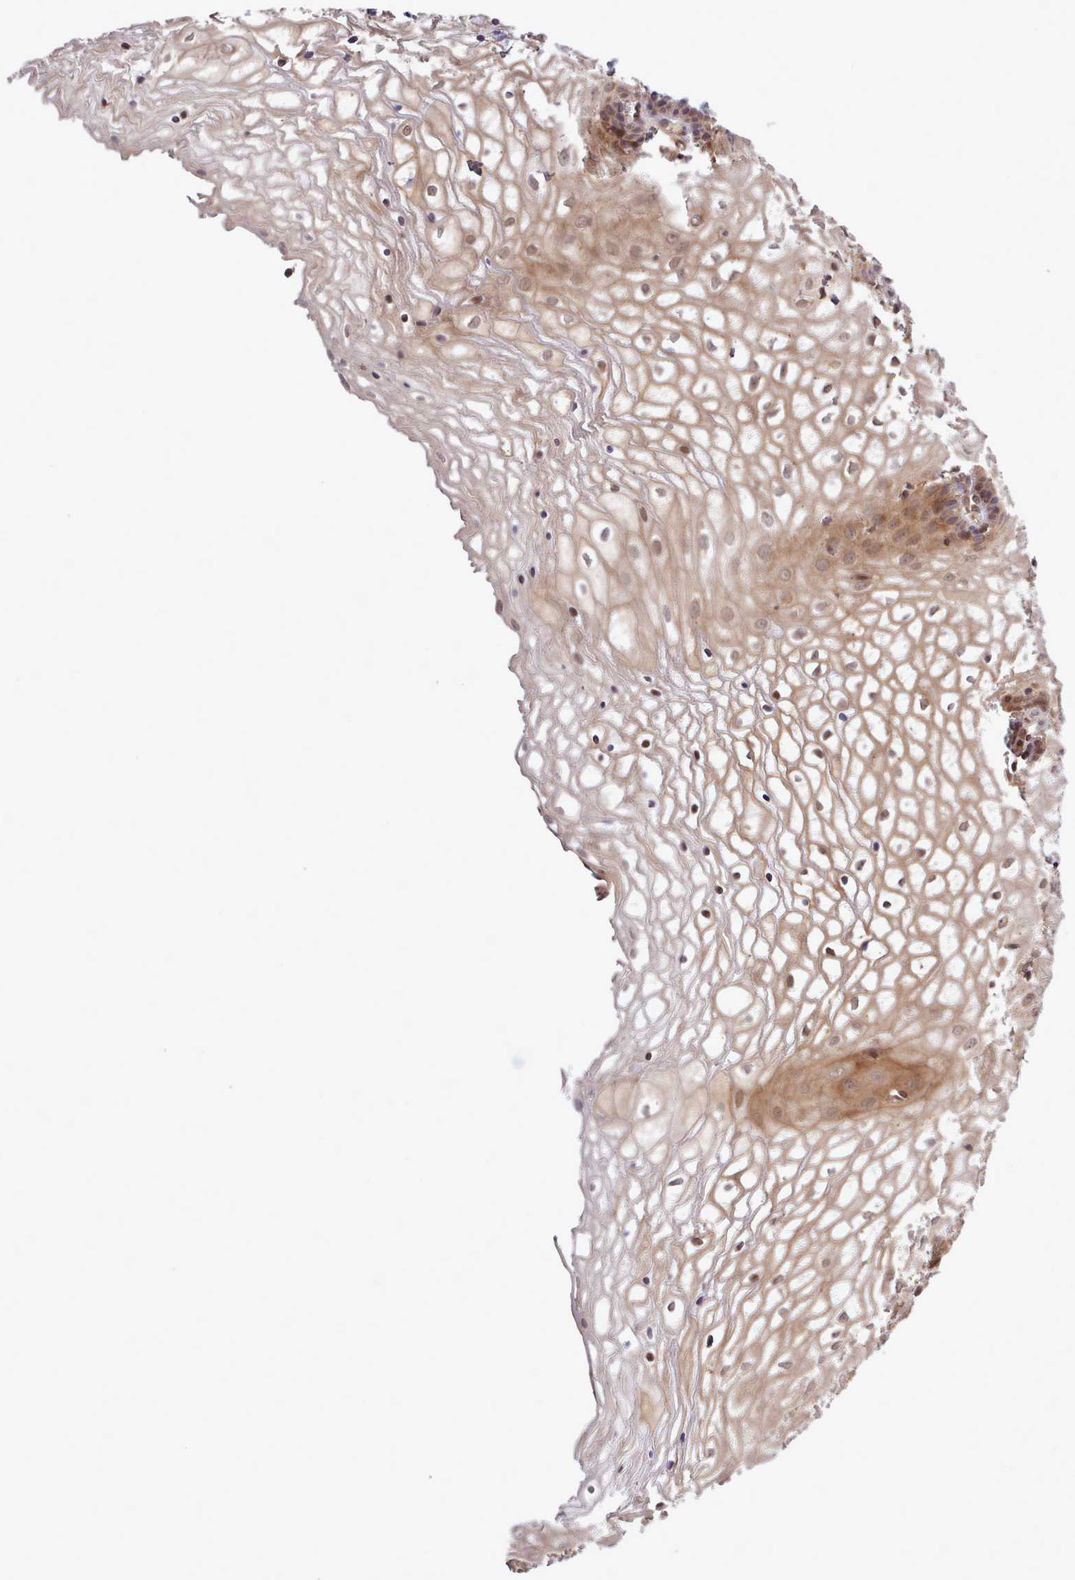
{"staining": {"intensity": "moderate", "quantity": ">75%", "location": "cytoplasmic/membranous,nuclear"}, "tissue": "vagina", "cell_type": "Squamous epithelial cells", "image_type": "normal", "snomed": [{"axis": "morphology", "description": "Normal tissue, NOS"}, {"axis": "topography", "description": "Vagina"}], "caption": "A brown stain shows moderate cytoplasmic/membranous,nuclear positivity of a protein in squamous epithelial cells of benign vagina. (DAB IHC, brown staining for protein, blue staining for nuclei).", "gene": "UBE2G1", "patient": {"sex": "female", "age": 34}}